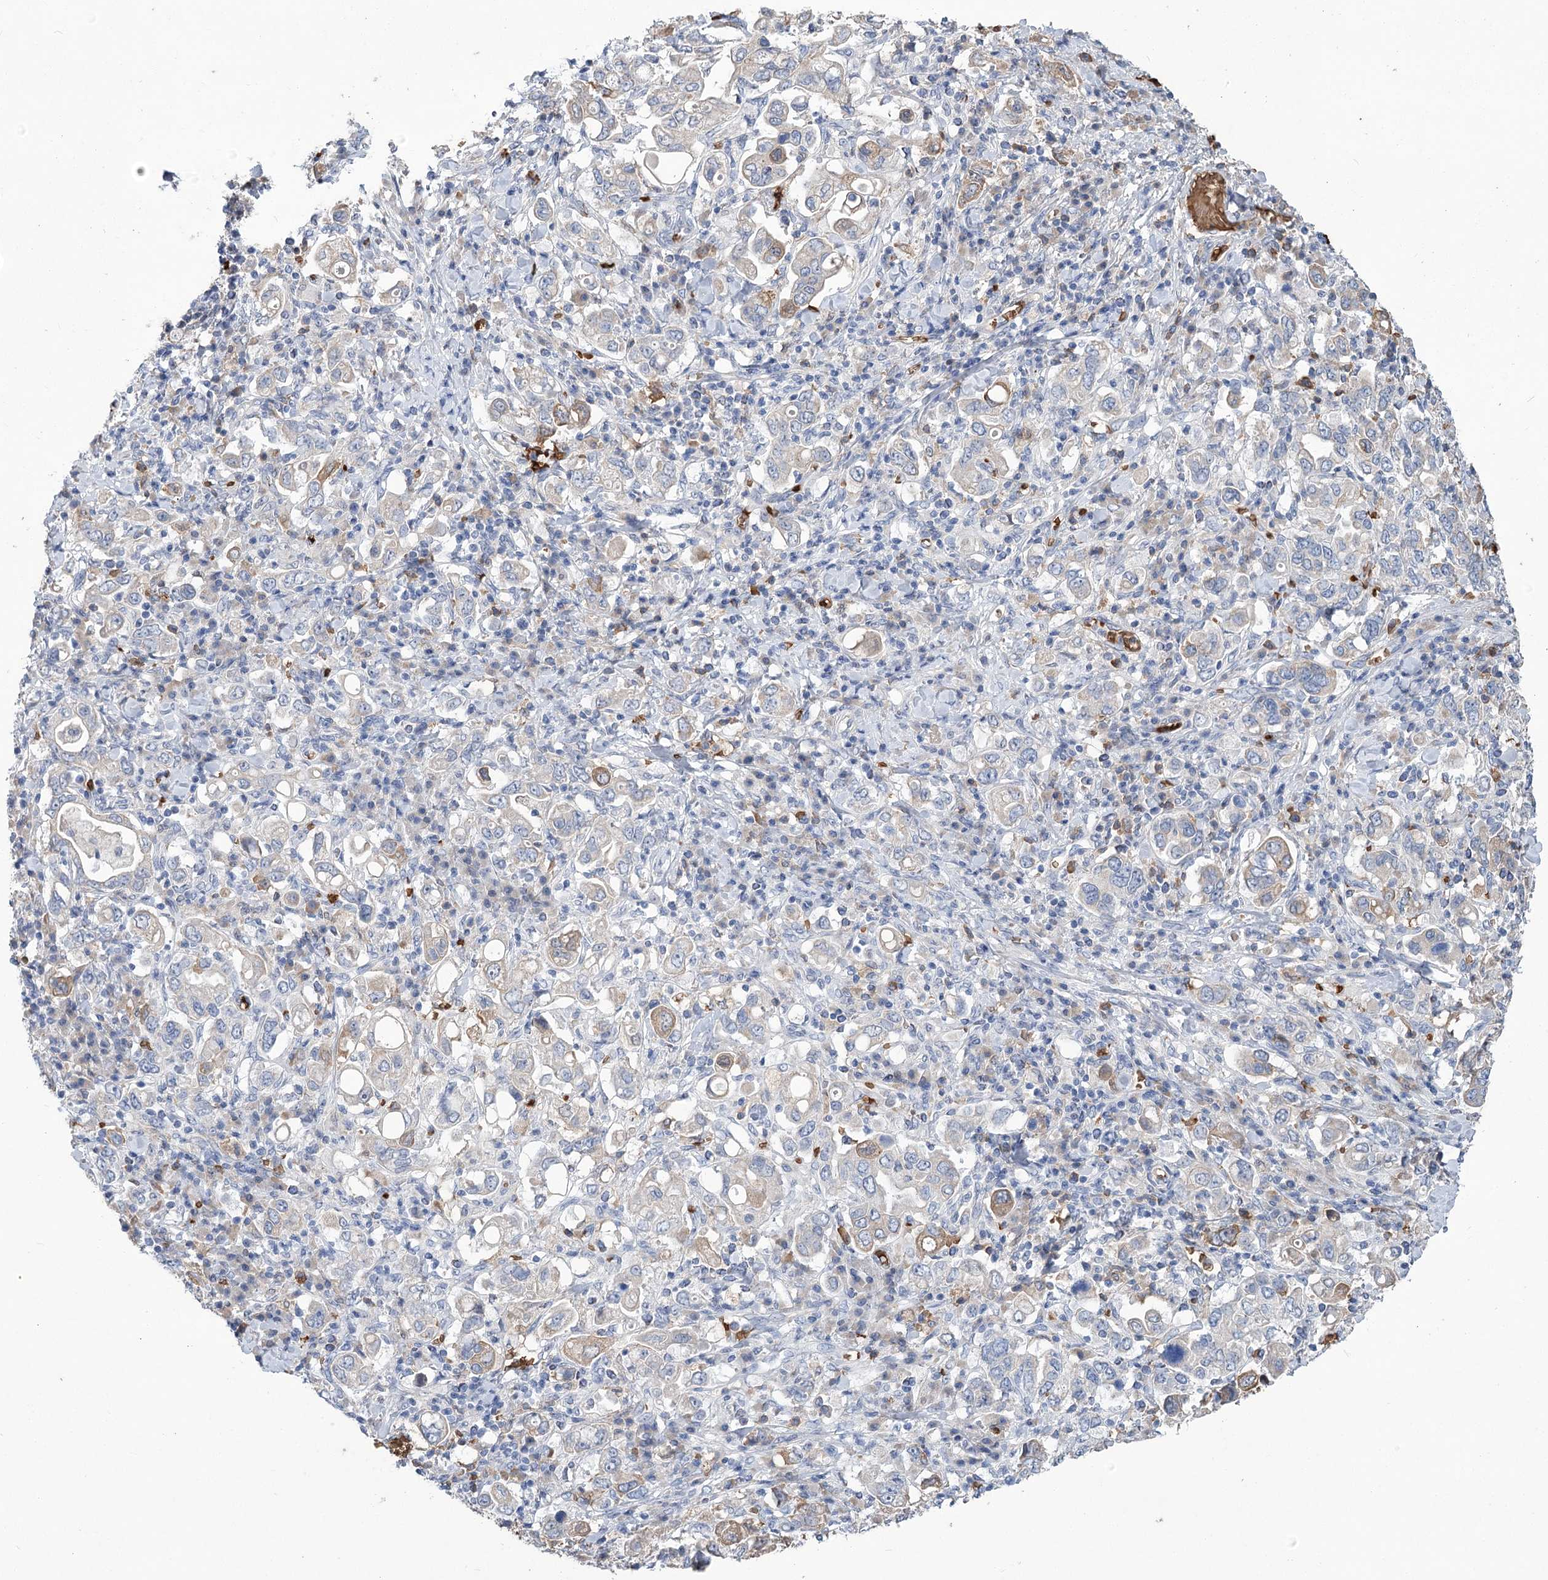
{"staining": {"intensity": "weak", "quantity": "<25%", "location": "cytoplasmic/membranous"}, "tissue": "stomach cancer", "cell_type": "Tumor cells", "image_type": "cancer", "snomed": [{"axis": "morphology", "description": "Adenocarcinoma, NOS"}, {"axis": "topography", "description": "Stomach, upper"}], "caption": "Immunohistochemistry histopathology image of neoplastic tissue: human stomach cancer (adenocarcinoma) stained with DAB (3,3'-diaminobenzidine) reveals no significant protein expression in tumor cells.", "gene": "HBA1", "patient": {"sex": "male", "age": 62}}